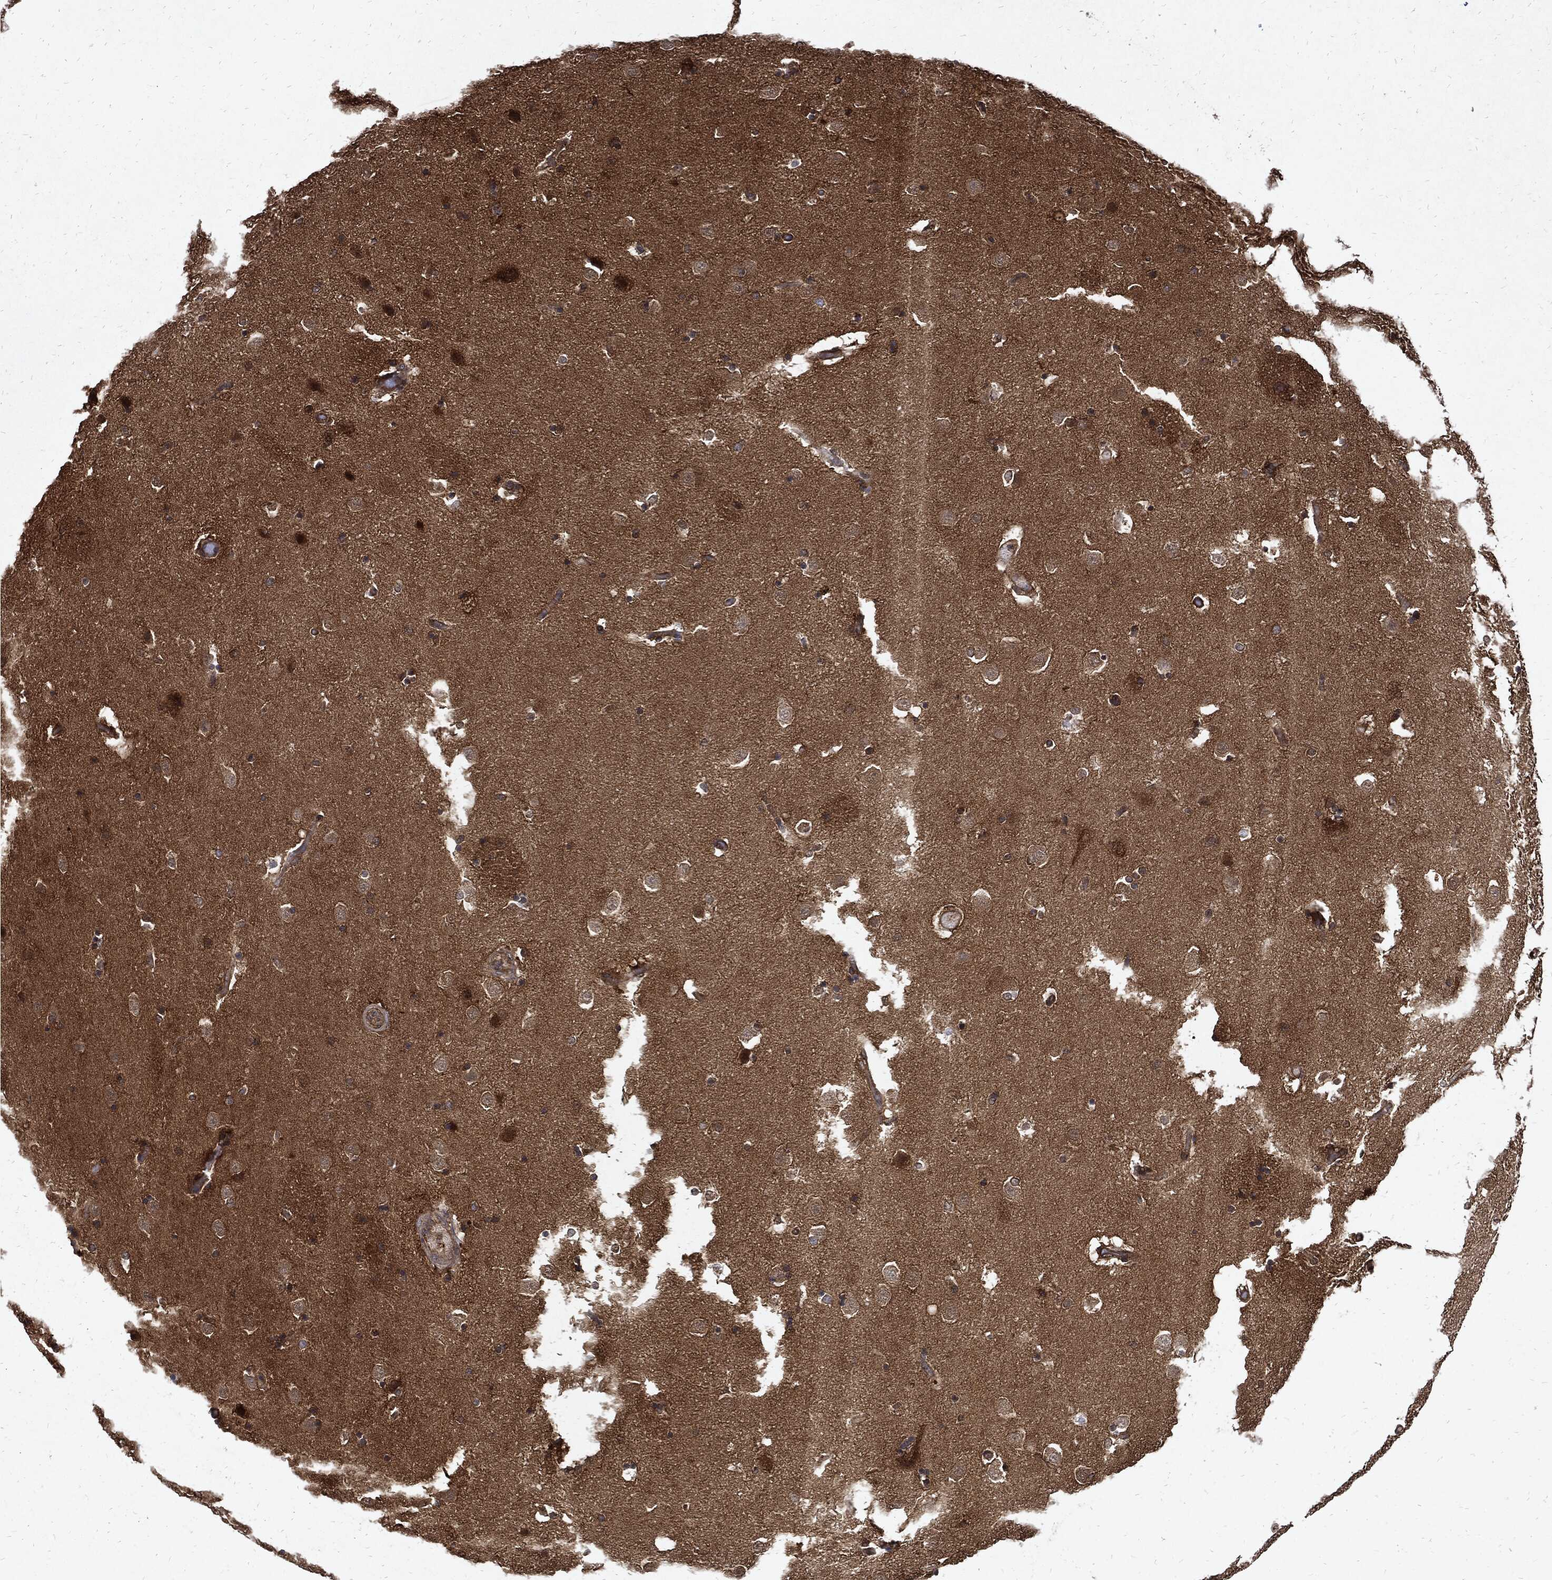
{"staining": {"intensity": "moderate", "quantity": "<25%", "location": "cytoplasmic/membranous"}, "tissue": "caudate", "cell_type": "Glial cells", "image_type": "normal", "snomed": [{"axis": "morphology", "description": "Normal tissue, NOS"}, {"axis": "topography", "description": "Lateral ventricle wall"}], "caption": "Caudate stained with DAB IHC displays low levels of moderate cytoplasmic/membranous expression in about <25% of glial cells. Nuclei are stained in blue.", "gene": "DCTN1", "patient": {"sex": "male", "age": 51}}